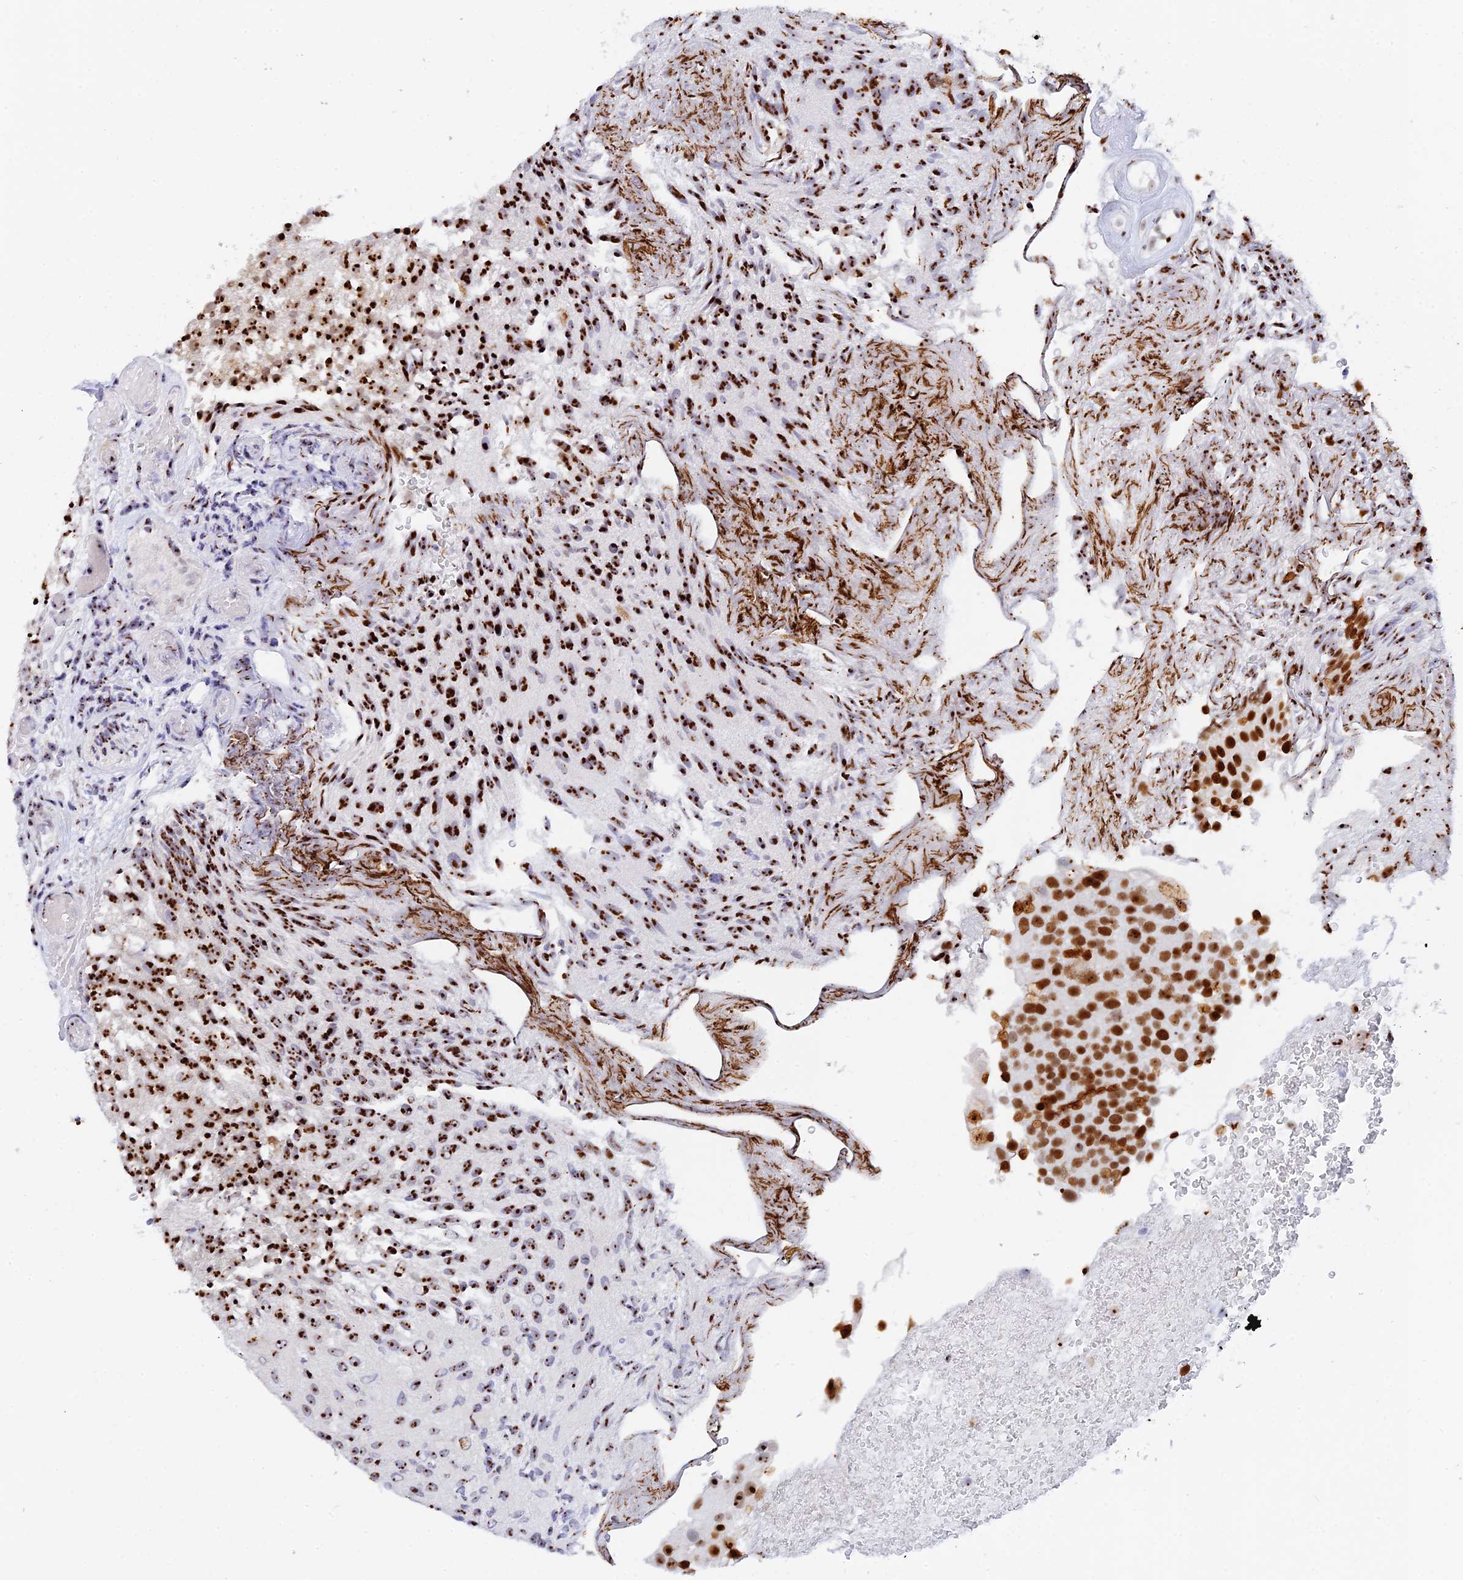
{"staining": {"intensity": "strong", "quantity": ">75%", "location": "nuclear"}, "tissue": "urothelial cancer", "cell_type": "Tumor cells", "image_type": "cancer", "snomed": [{"axis": "morphology", "description": "Urothelial carcinoma, Low grade"}, {"axis": "topography", "description": "Urinary bladder"}], "caption": "DAB (3,3'-diaminobenzidine) immunohistochemical staining of human urothelial cancer demonstrates strong nuclear protein staining in about >75% of tumor cells.", "gene": "RSL1D1", "patient": {"sex": "male", "age": 78}}